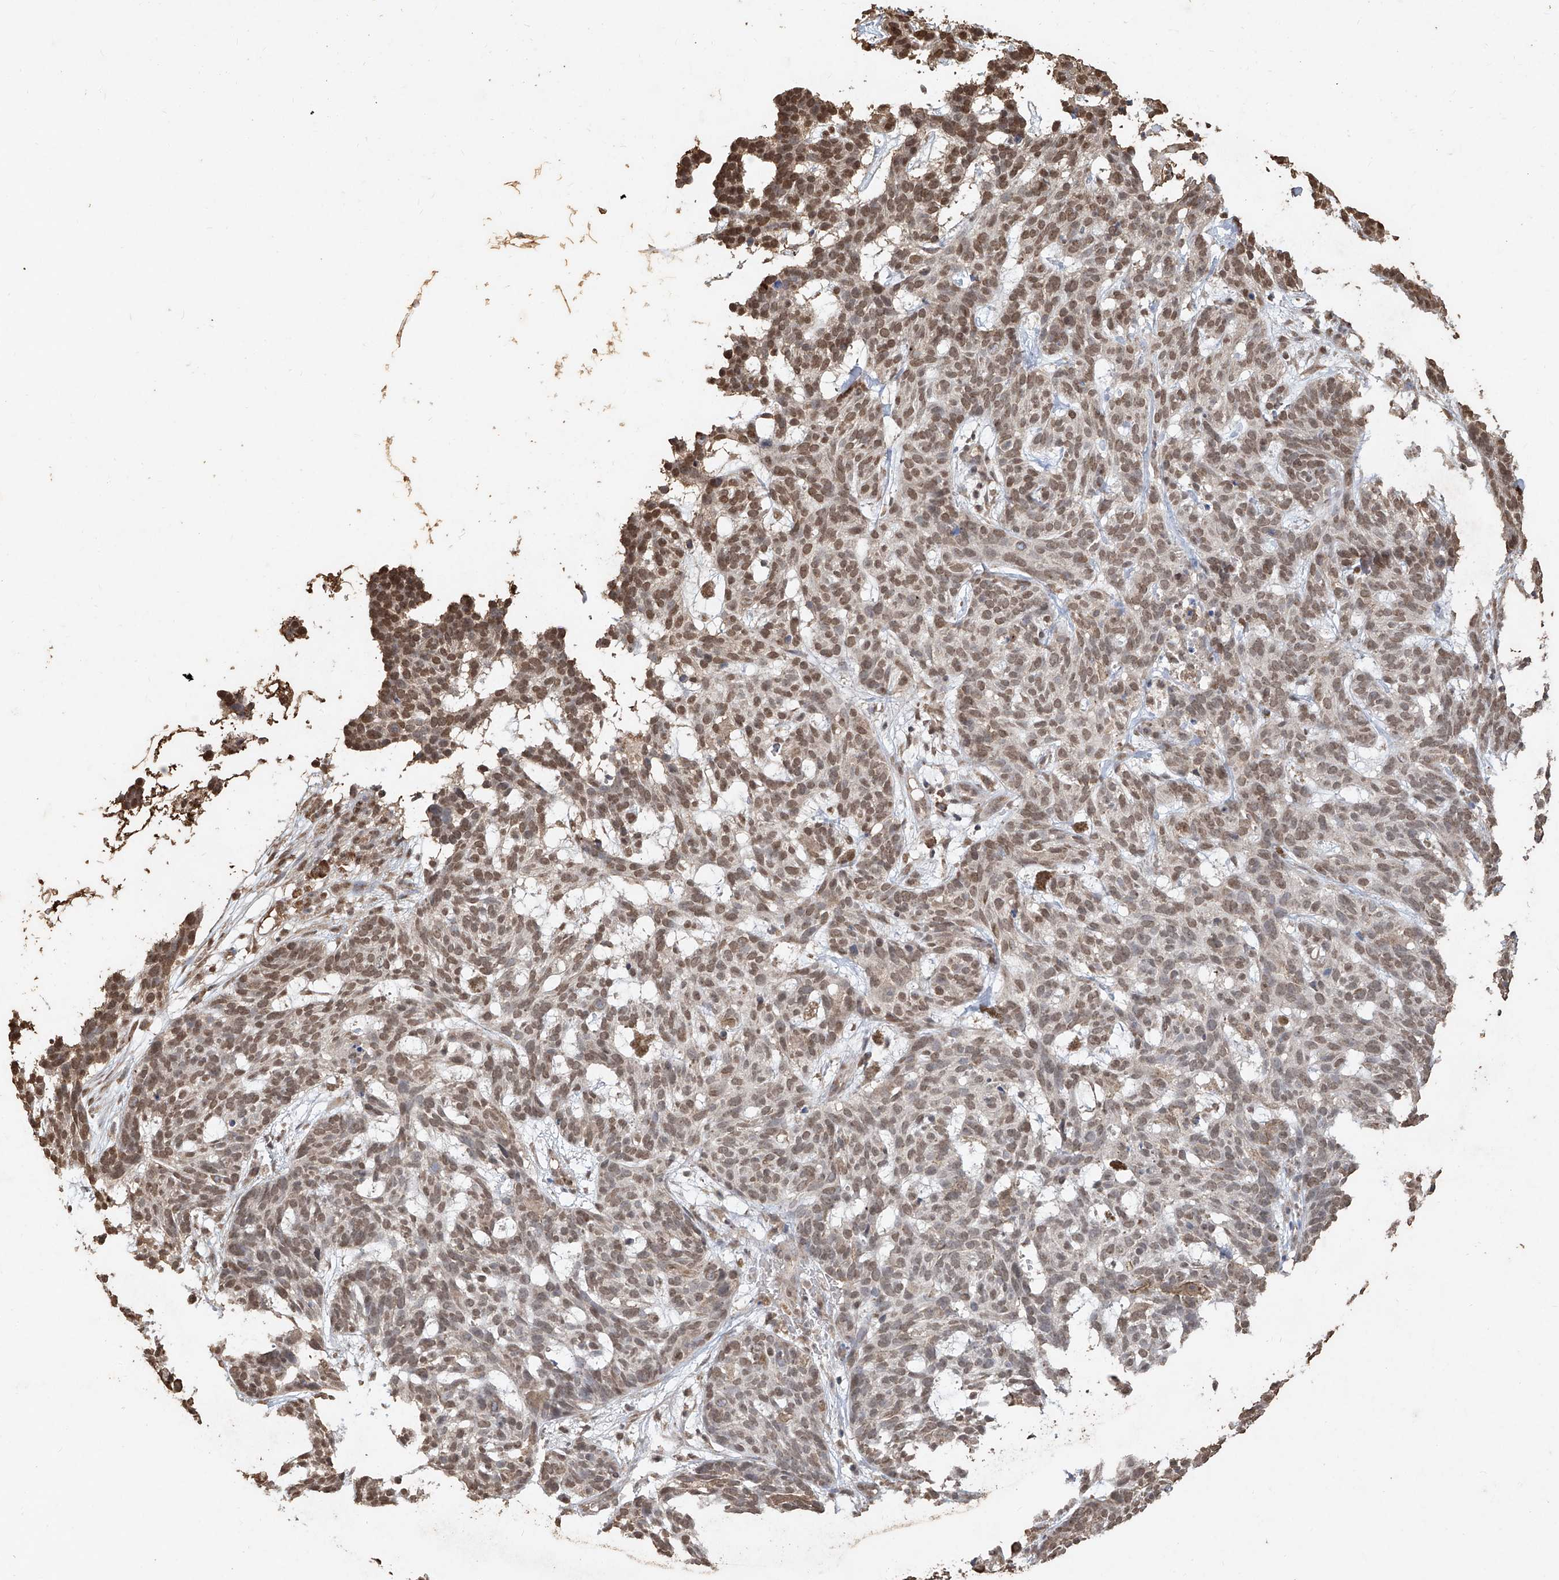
{"staining": {"intensity": "moderate", "quantity": ">75%", "location": "nuclear"}, "tissue": "skin cancer", "cell_type": "Tumor cells", "image_type": "cancer", "snomed": [{"axis": "morphology", "description": "Basal cell carcinoma"}, {"axis": "topography", "description": "Skin"}], "caption": "A high-resolution micrograph shows IHC staining of basal cell carcinoma (skin), which demonstrates moderate nuclear staining in approximately >75% of tumor cells.", "gene": "ELOVL1", "patient": {"sex": "male", "age": 85}}